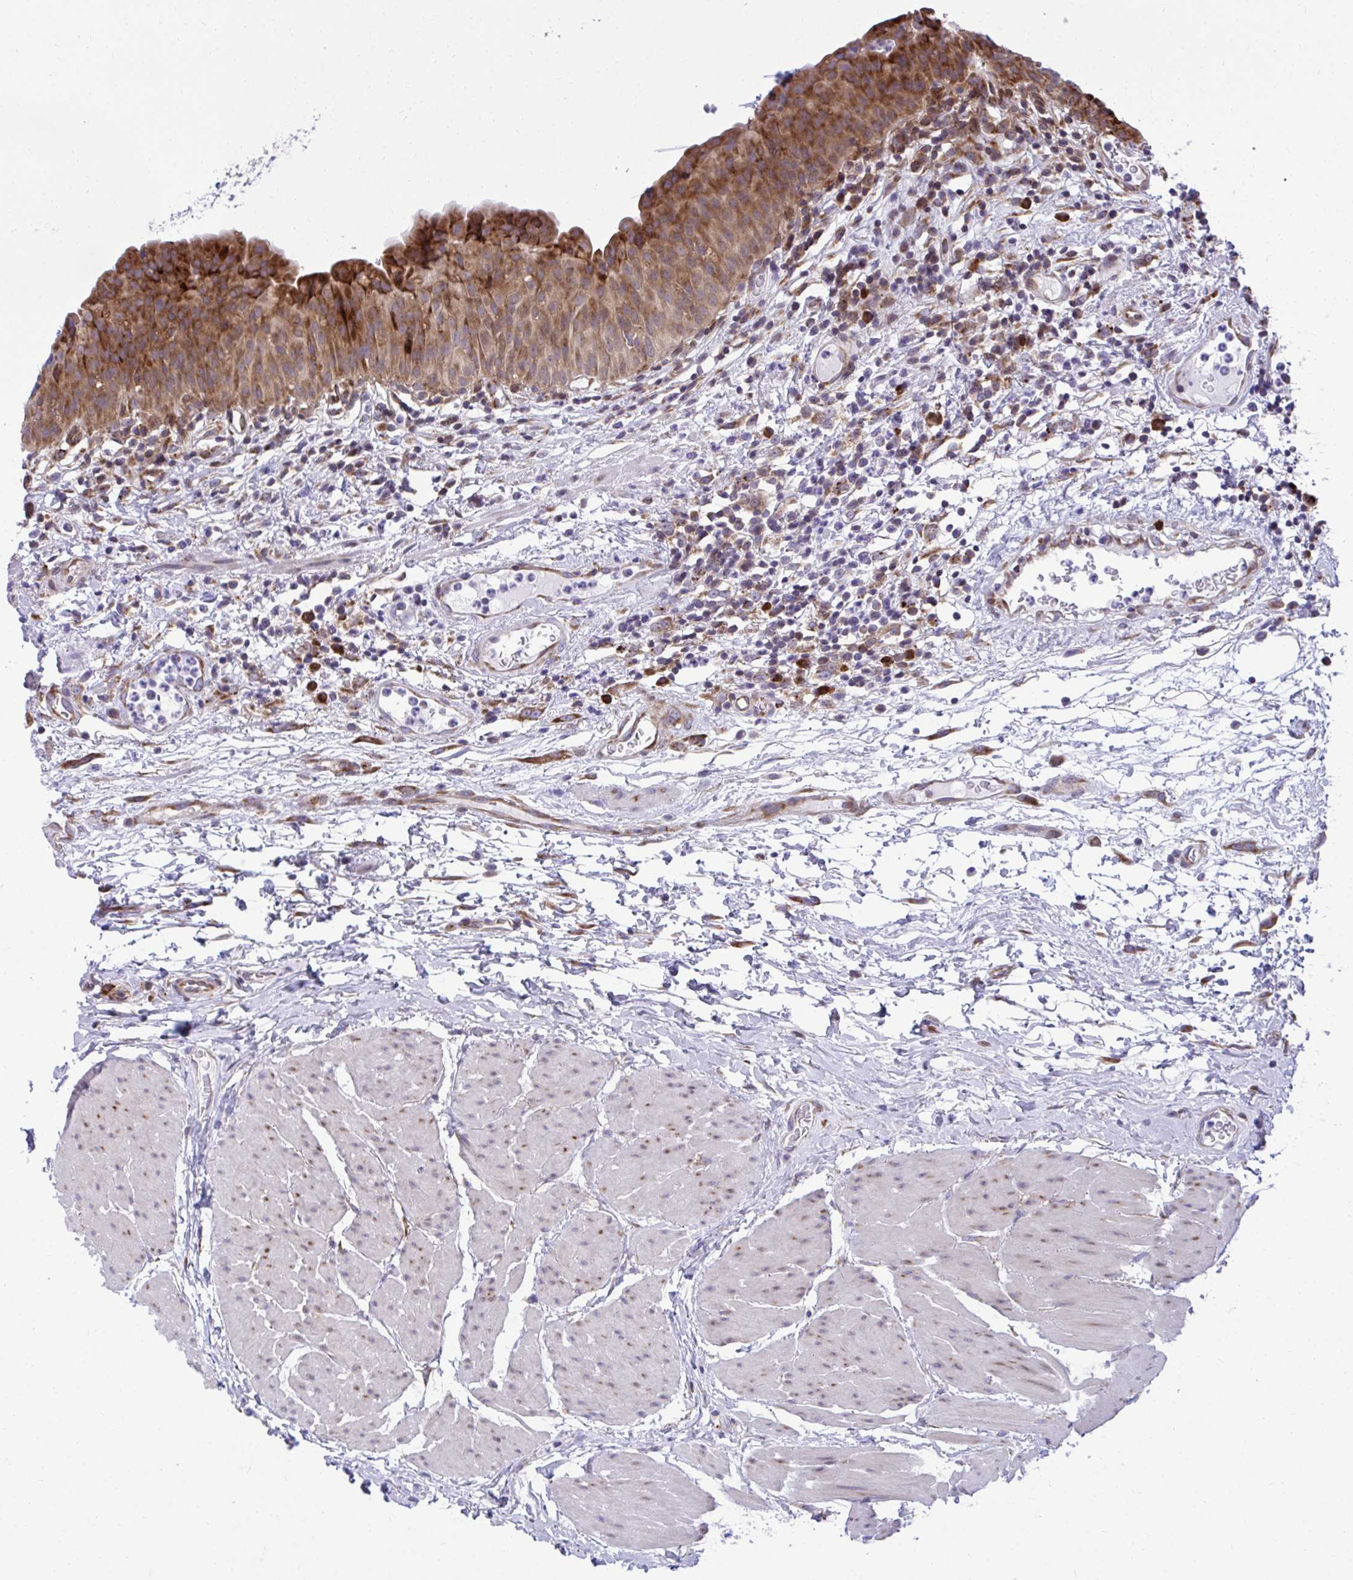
{"staining": {"intensity": "strong", "quantity": ">75%", "location": "cytoplasmic/membranous"}, "tissue": "urinary bladder", "cell_type": "Urothelial cells", "image_type": "normal", "snomed": [{"axis": "morphology", "description": "Normal tissue, NOS"}, {"axis": "morphology", "description": "Inflammation, NOS"}, {"axis": "topography", "description": "Urinary bladder"}], "caption": "DAB (3,3'-diaminobenzidine) immunohistochemical staining of benign human urinary bladder demonstrates strong cytoplasmic/membranous protein expression in approximately >75% of urothelial cells.", "gene": "RPS15", "patient": {"sex": "male", "age": 57}}